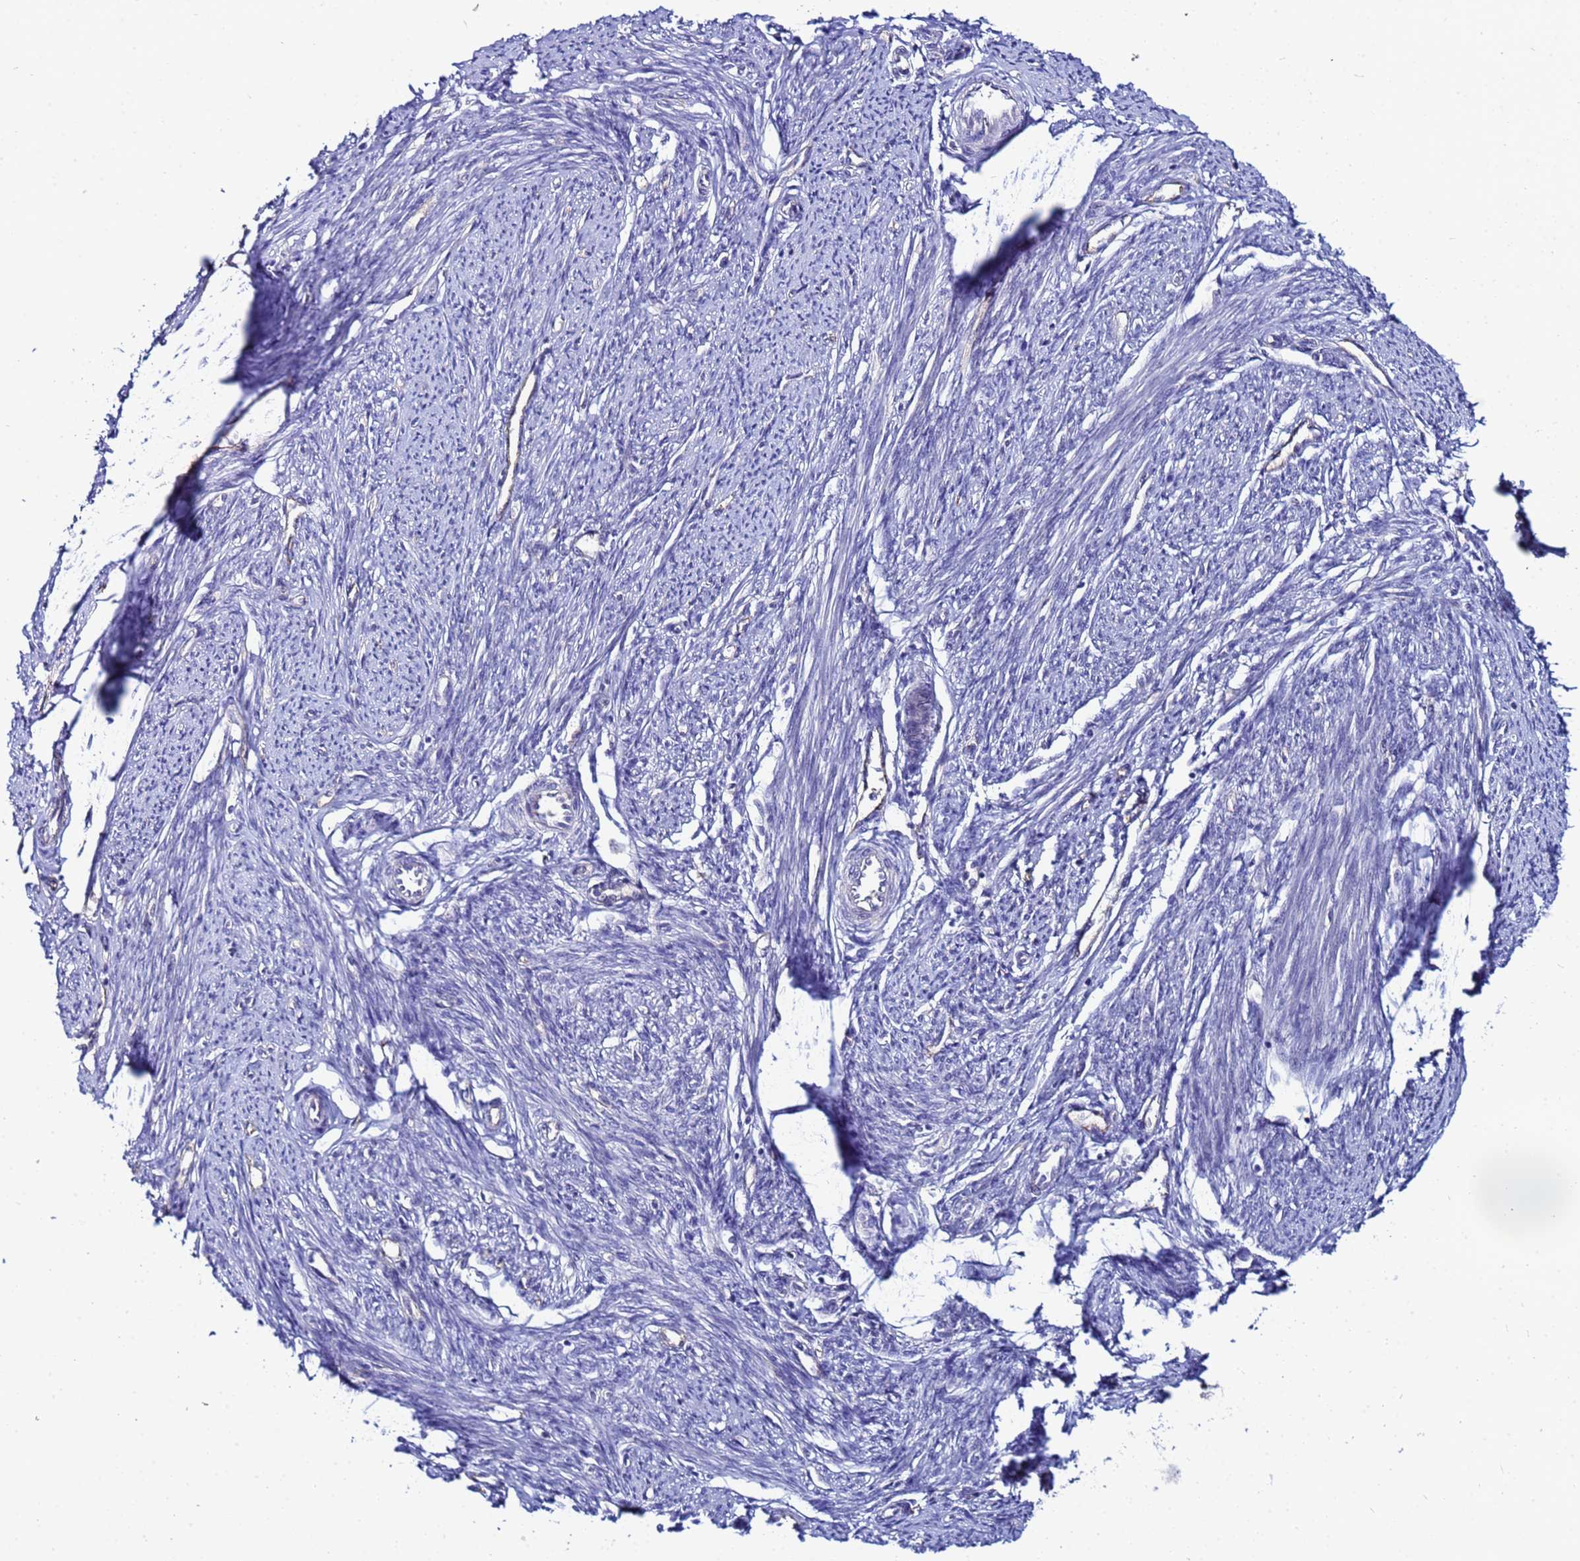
{"staining": {"intensity": "weak", "quantity": "25%-75%", "location": "cytoplasmic/membranous"}, "tissue": "smooth muscle", "cell_type": "Smooth muscle cells", "image_type": "normal", "snomed": [{"axis": "morphology", "description": "Normal tissue, NOS"}, {"axis": "topography", "description": "Smooth muscle"}, {"axis": "topography", "description": "Uterus"}], "caption": "Immunohistochemistry (IHC) (DAB) staining of normal human smooth muscle demonstrates weak cytoplasmic/membranous protein staining in approximately 25%-75% of smooth muscle cells. The protein is stained brown, and the nuclei are stained in blue (DAB (3,3'-diaminobenzidine) IHC with brightfield microscopy, high magnification).", "gene": "SLC25A37", "patient": {"sex": "female", "age": 59}}